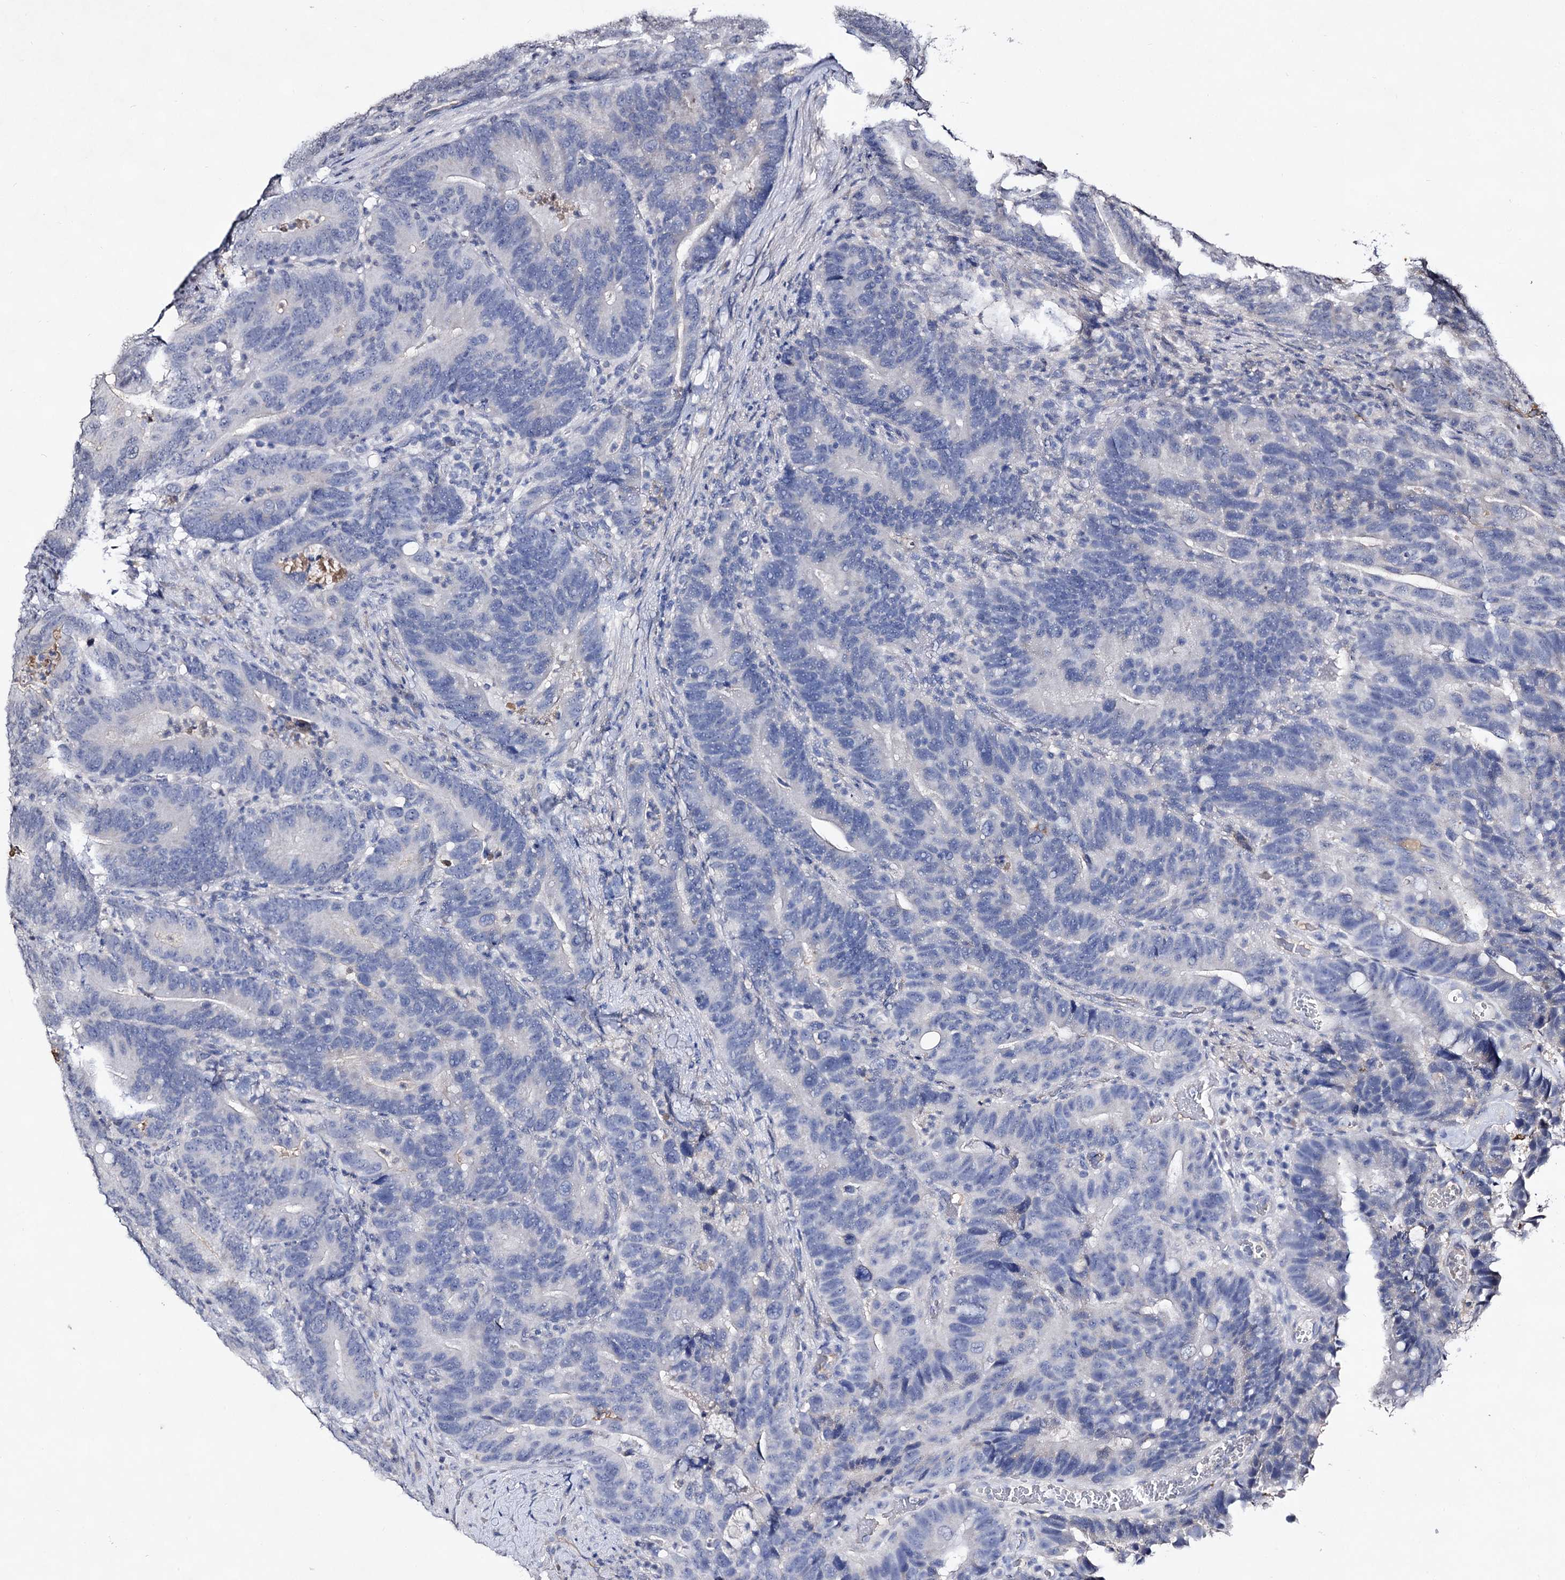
{"staining": {"intensity": "negative", "quantity": "none", "location": "none"}, "tissue": "colorectal cancer", "cell_type": "Tumor cells", "image_type": "cancer", "snomed": [{"axis": "morphology", "description": "Adenocarcinoma, NOS"}, {"axis": "topography", "description": "Colon"}], "caption": "The IHC histopathology image has no significant staining in tumor cells of colorectal adenocarcinoma tissue. The staining is performed using DAB (3,3'-diaminobenzidine) brown chromogen with nuclei counter-stained in using hematoxylin.", "gene": "PLIN1", "patient": {"sex": "female", "age": 66}}